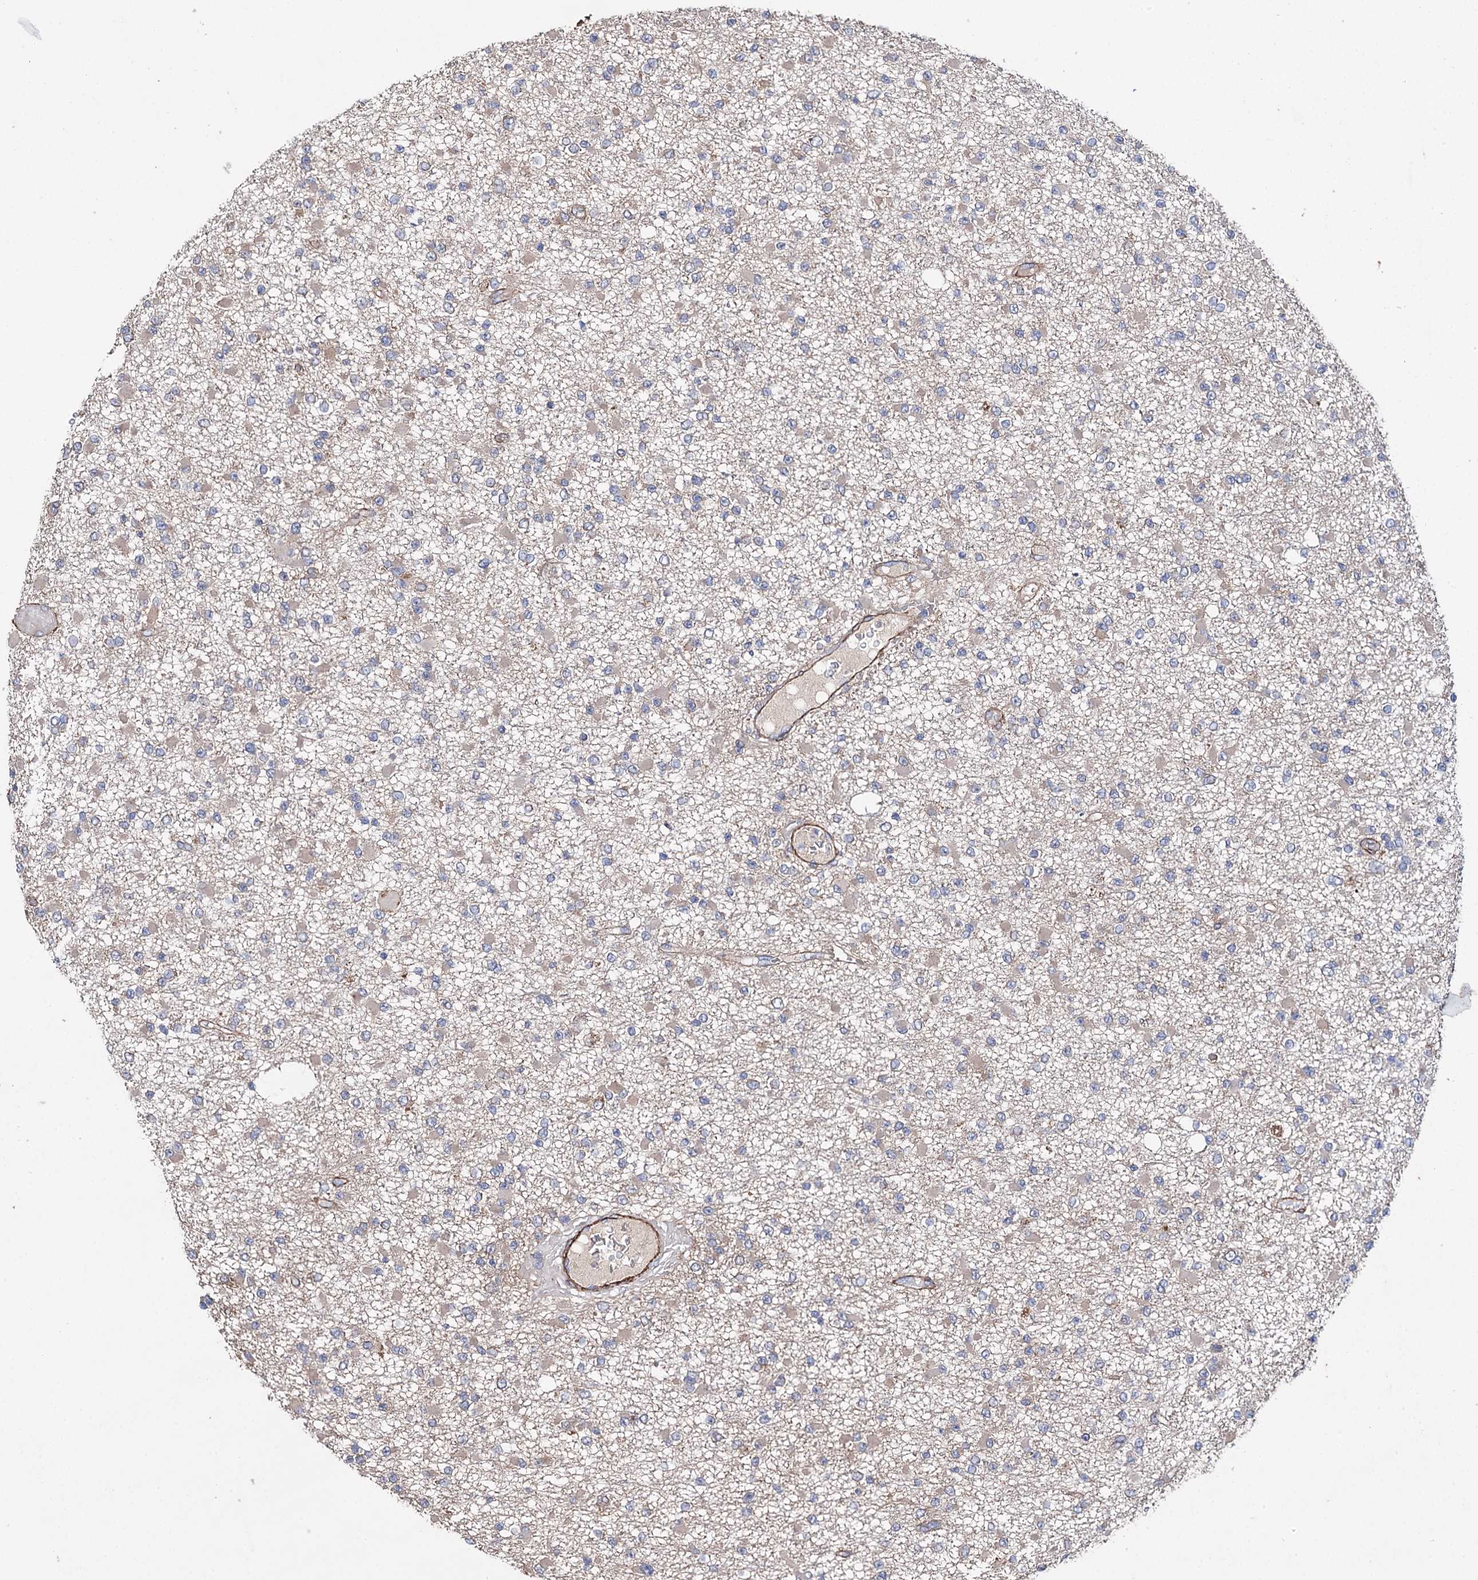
{"staining": {"intensity": "weak", "quantity": "<25%", "location": "cytoplasmic/membranous"}, "tissue": "glioma", "cell_type": "Tumor cells", "image_type": "cancer", "snomed": [{"axis": "morphology", "description": "Glioma, malignant, Low grade"}, {"axis": "topography", "description": "Brain"}], "caption": "Histopathology image shows no significant protein positivity in tumor cells of low-grade glioma (malignant).", "gene": "SPATS2", "patient": {"sex": "female", "age": 22}}